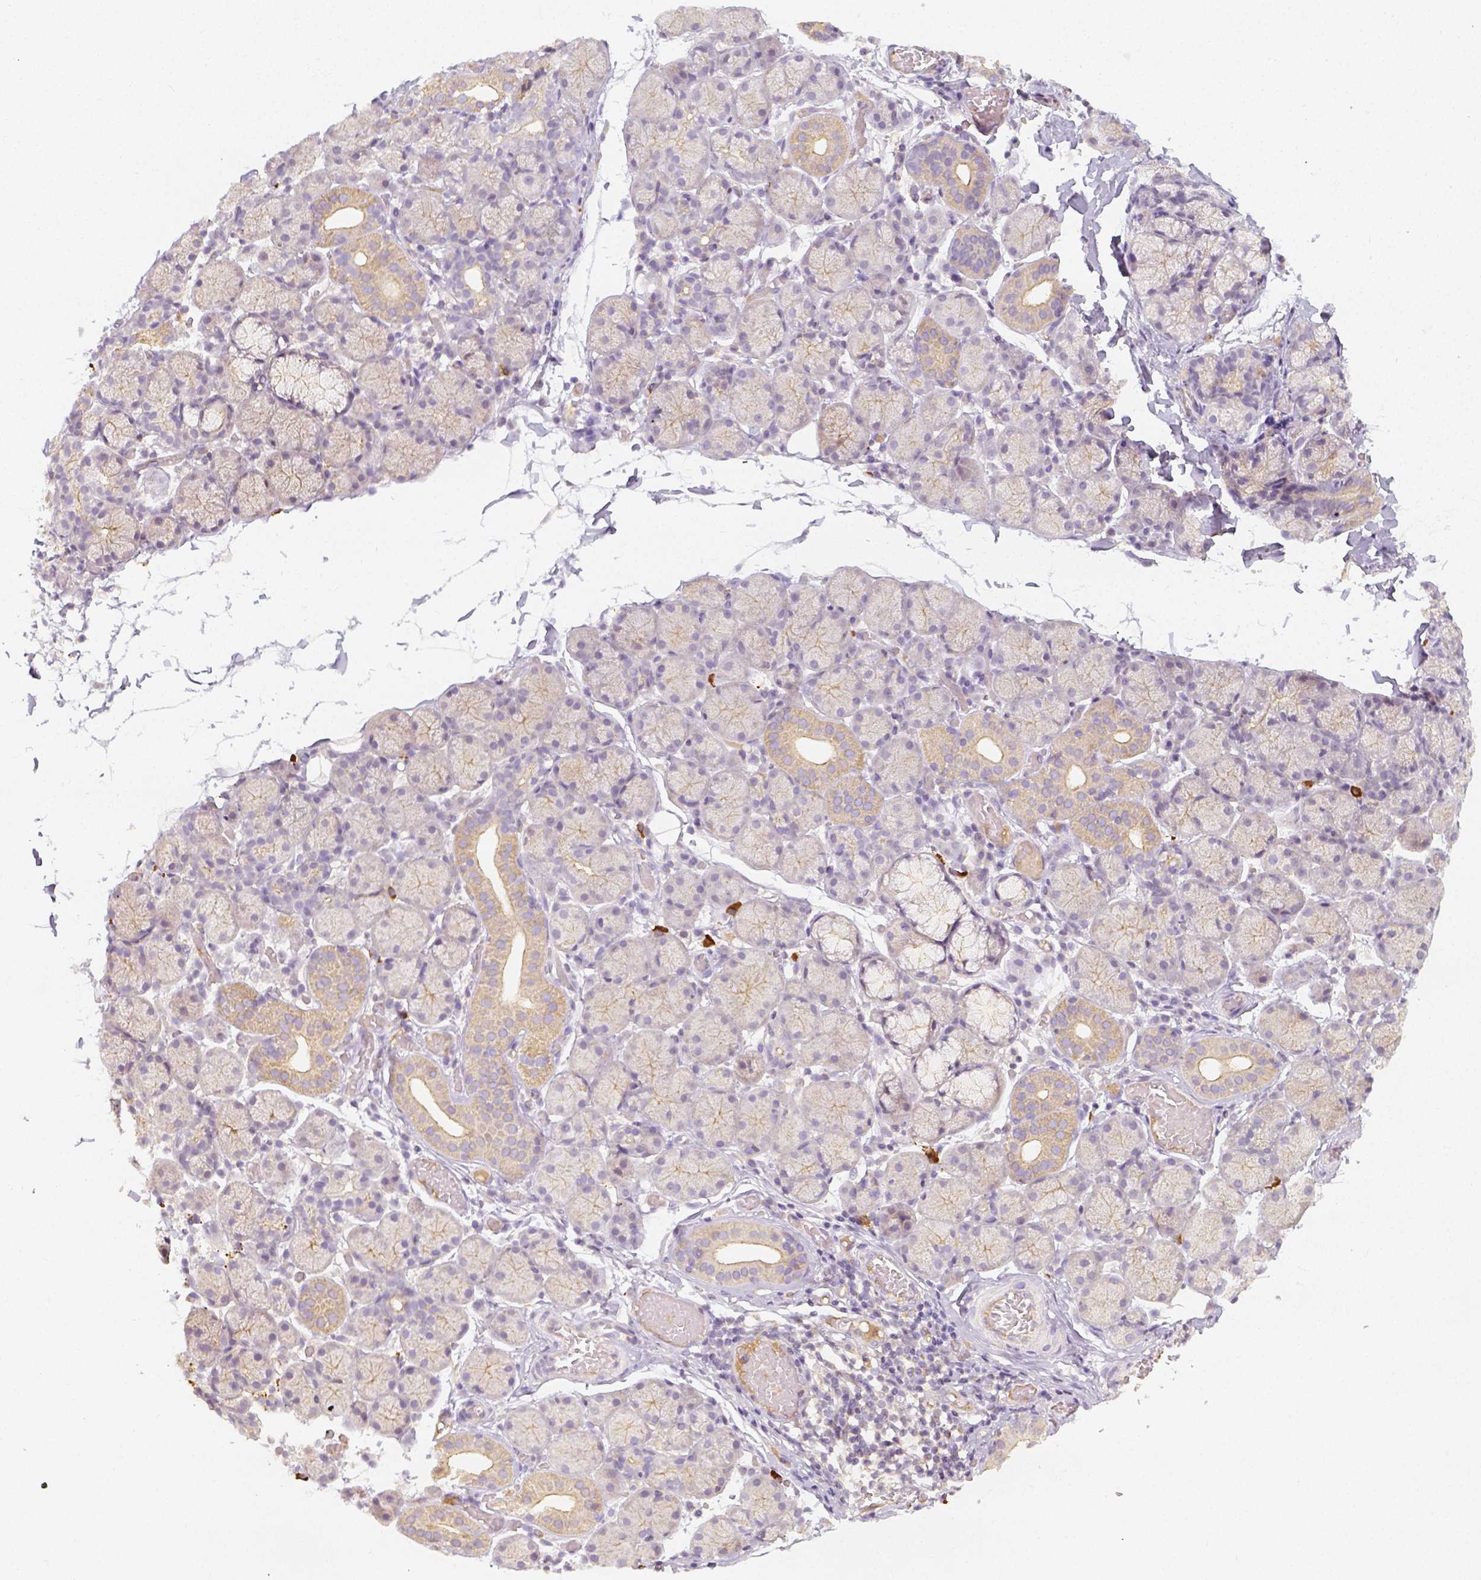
{"staining": {"intensity": "weak", "quantity": "<25%", "location": "cytoplasmic/membranous"}, "tissue": "salivary gland", "cell_type": "Glandular cells", "image_type": "normal", "snomed": [{"axis": "morphology", "description": "Normal tissue, NOS"}, {"axis": "topography", "description": "Salivary gland"}], "caption": "DAB (3,3'-diaminobenzidine) immunohistochemical staining of benign human salivary gland shows no significant positivity in glandular cells.", "gene": "PTPRJ", "patient": {"sex": "female", "age": 24}}